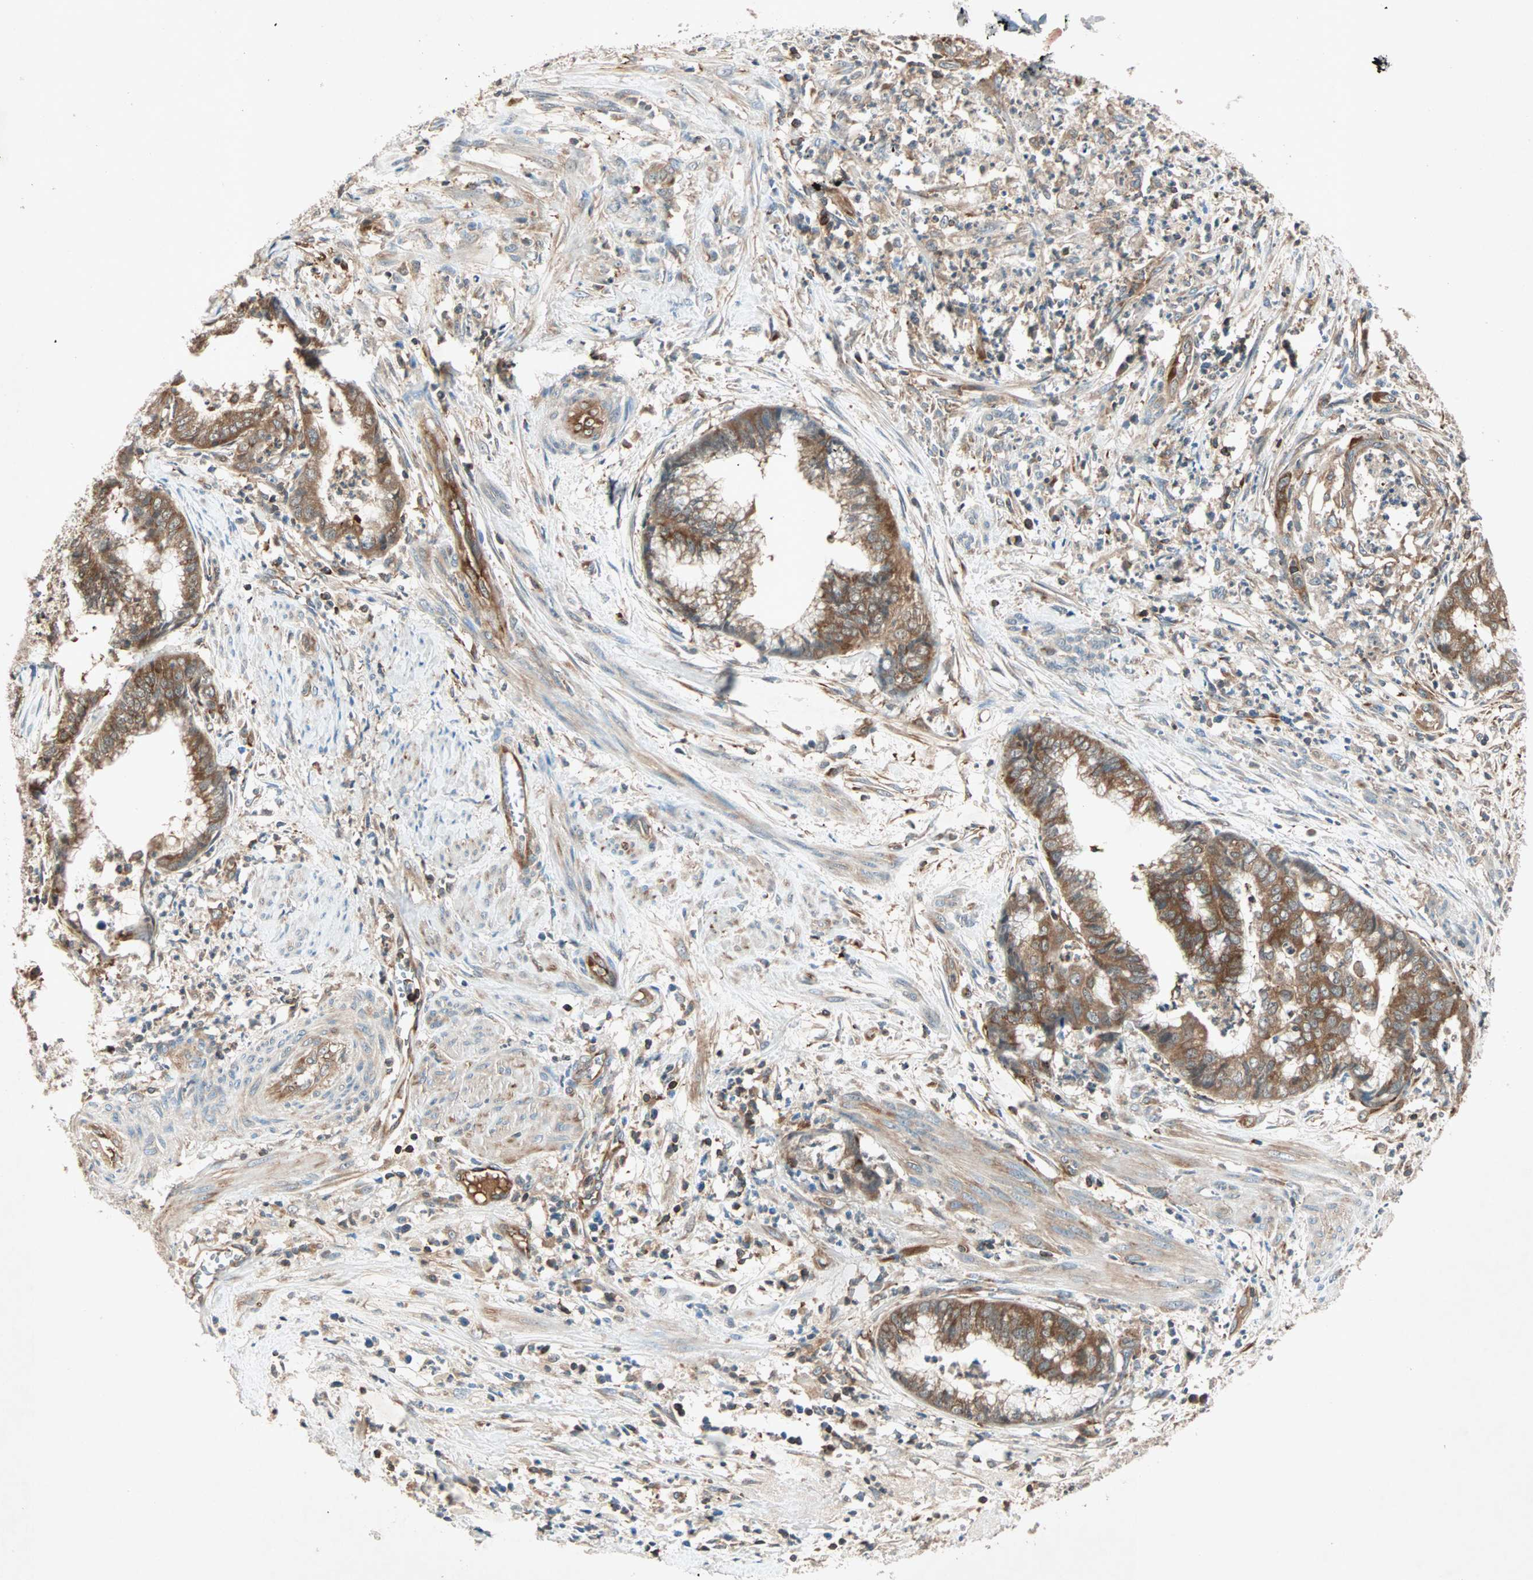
{"staining": {"intensity": "strong", "quantity": ">75%", "location": "cytoplasmic/membranous"}, "tissue": "endometrial cancer", "cell_type": "Tumor cells", "image_type": "cancer", "snomed": [{"axis": "morphology", "description": "Necrosis, NOS"}, {"axis": "morphology", "description": "Adenocarcinoma, NOS"}, {"axis": "topography", "description": "Endometrium"}], "caption": "IHC histopathology image of human adenocarcinoma (endometrial) stained for a protein (brown), which shows high levels of strong cytoplasmic/membranous positivity in about >75% of tumor cells.", "gene": "TEC", "patient": {"sex": "female", "age": 79}}